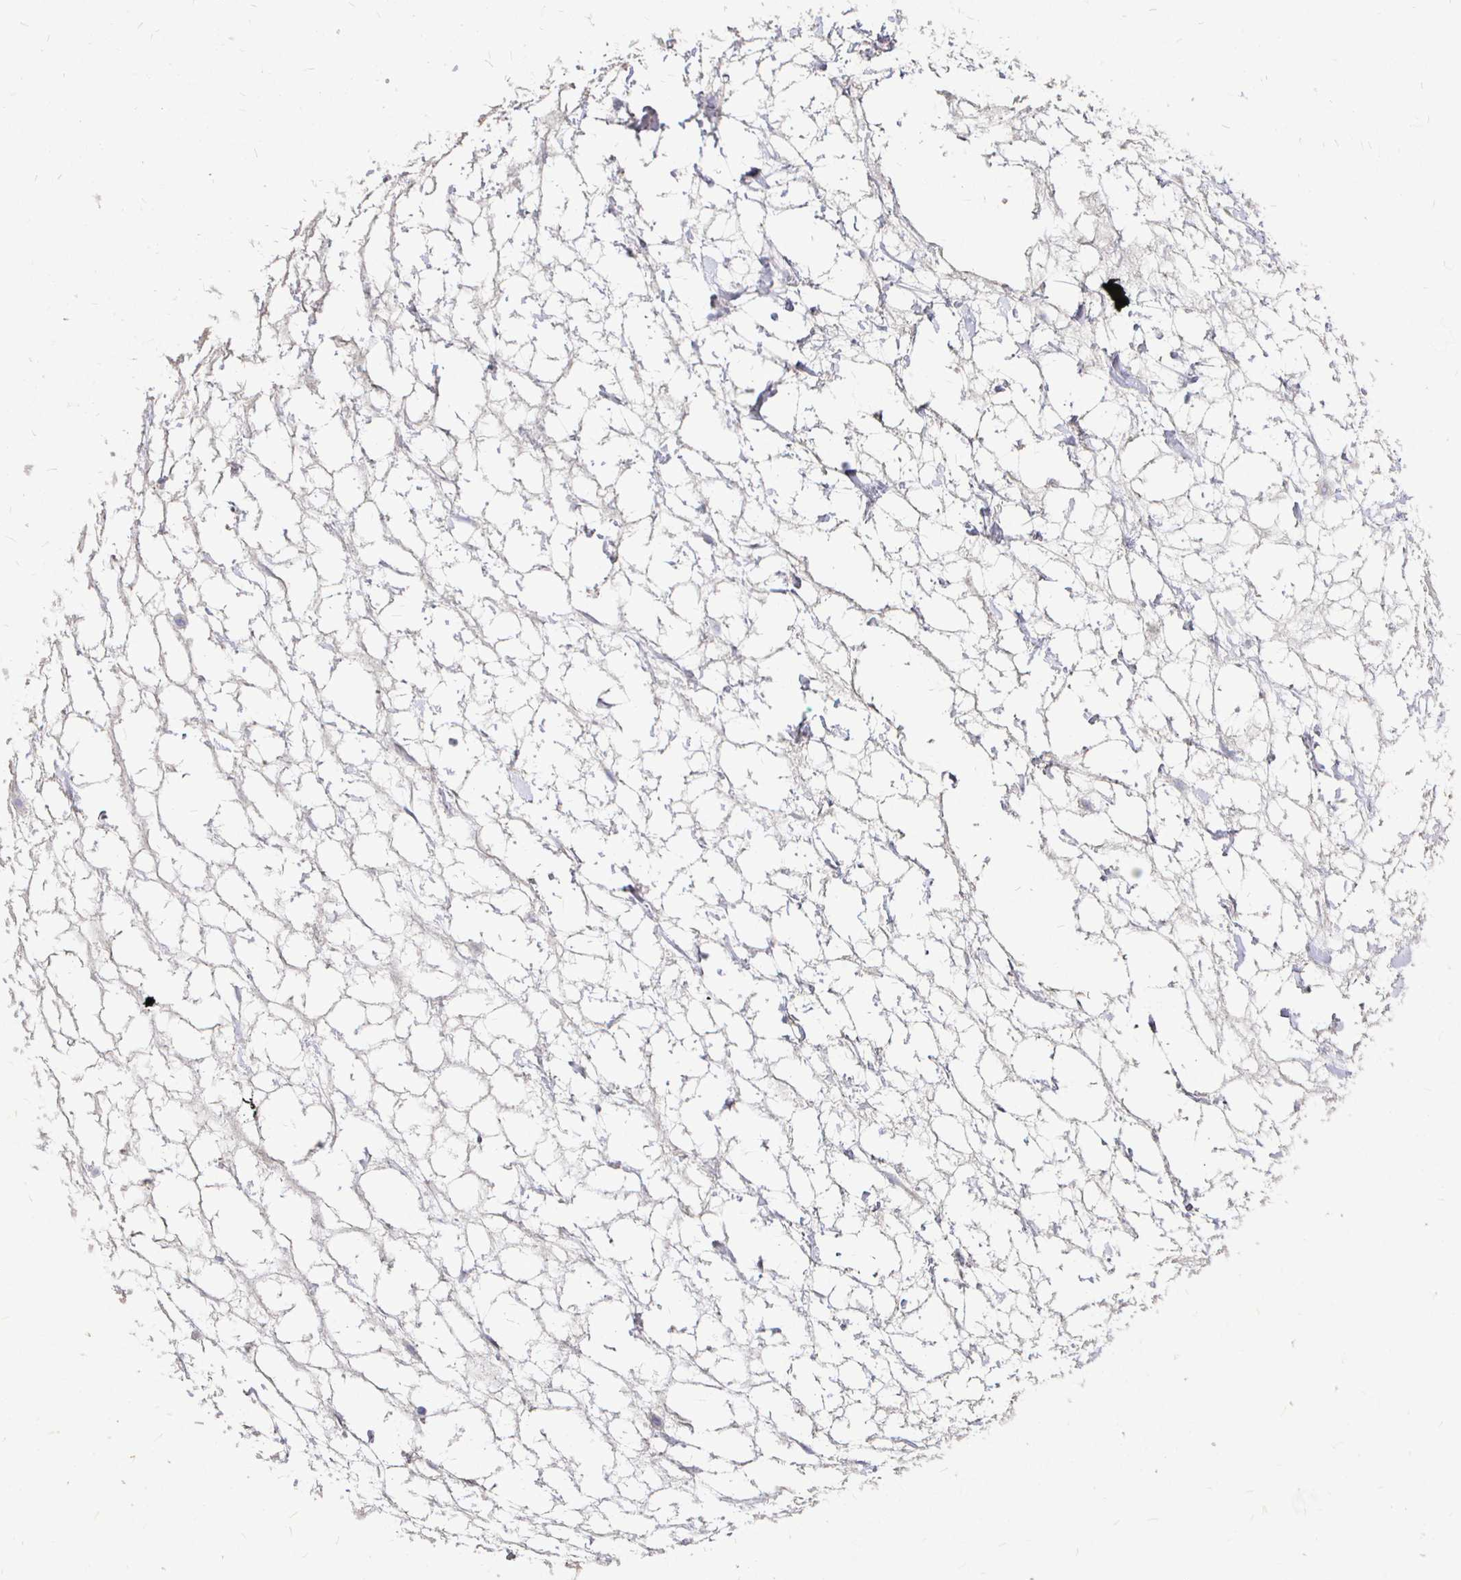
{"staining": {"intensity": "negative", "quantity": "none", "location": "none"}, "tissue": "adipose tissue", "cell_type": "Adipocytes", "image_type": "normal", "snomed": [{"axis": "morphology", "description": "Normal tissue, NOS"}, {"axis": "topography", "description": "Lymph node"}, {"axis": "topography", "description": "Cartilage tissue"}, {"axis": "topography", "description": "Nasopharynx"}], "caption": "Protein analysis of benign adipose tissue reveals no significant expression in adipocytes. The staining was performed using DAB to visualize the protein expression in brown, while the nuclei were stained in blue with hematoxylin (Magnification: 20x).", "gene": "NECAB1", "patient": {"sex": "male", "age": 63}}